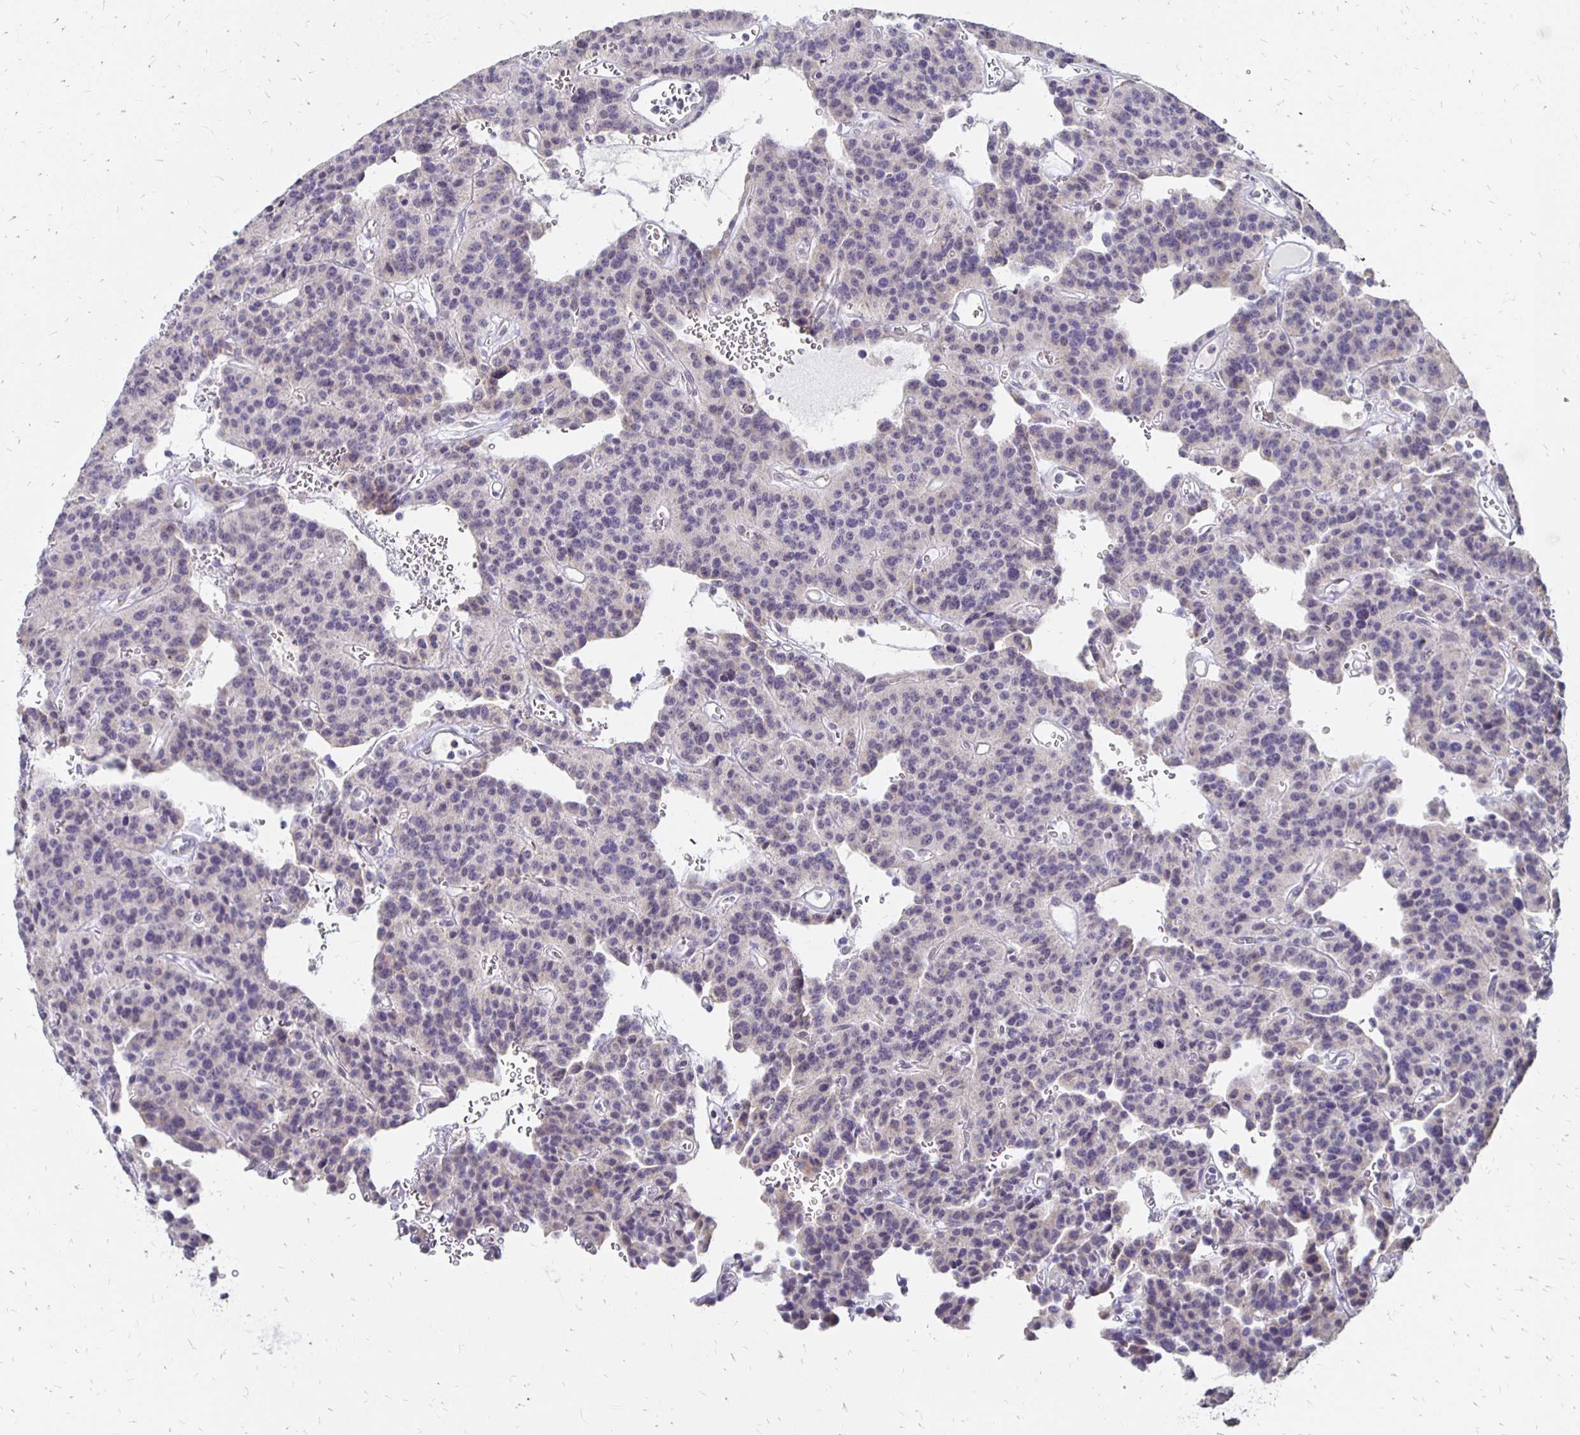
{"staining": {"intensity": "negative", "quantity": "none", "location": "none"}, "tissue": "carcinoid", "cell_type": "Tumor cells", "image_type": "cancer", "snomed": [{"axis": "morphology", "description": "Carcinoid, malignant, NOS"}, {"axis": "topography", "description": "Lung"}], "caption": "Immunohistochemical staining of human carcinoid displays no significant expression in tumor cells.", "gene": "ATOSB", "patient": {"sex": "female", "age": 71}}